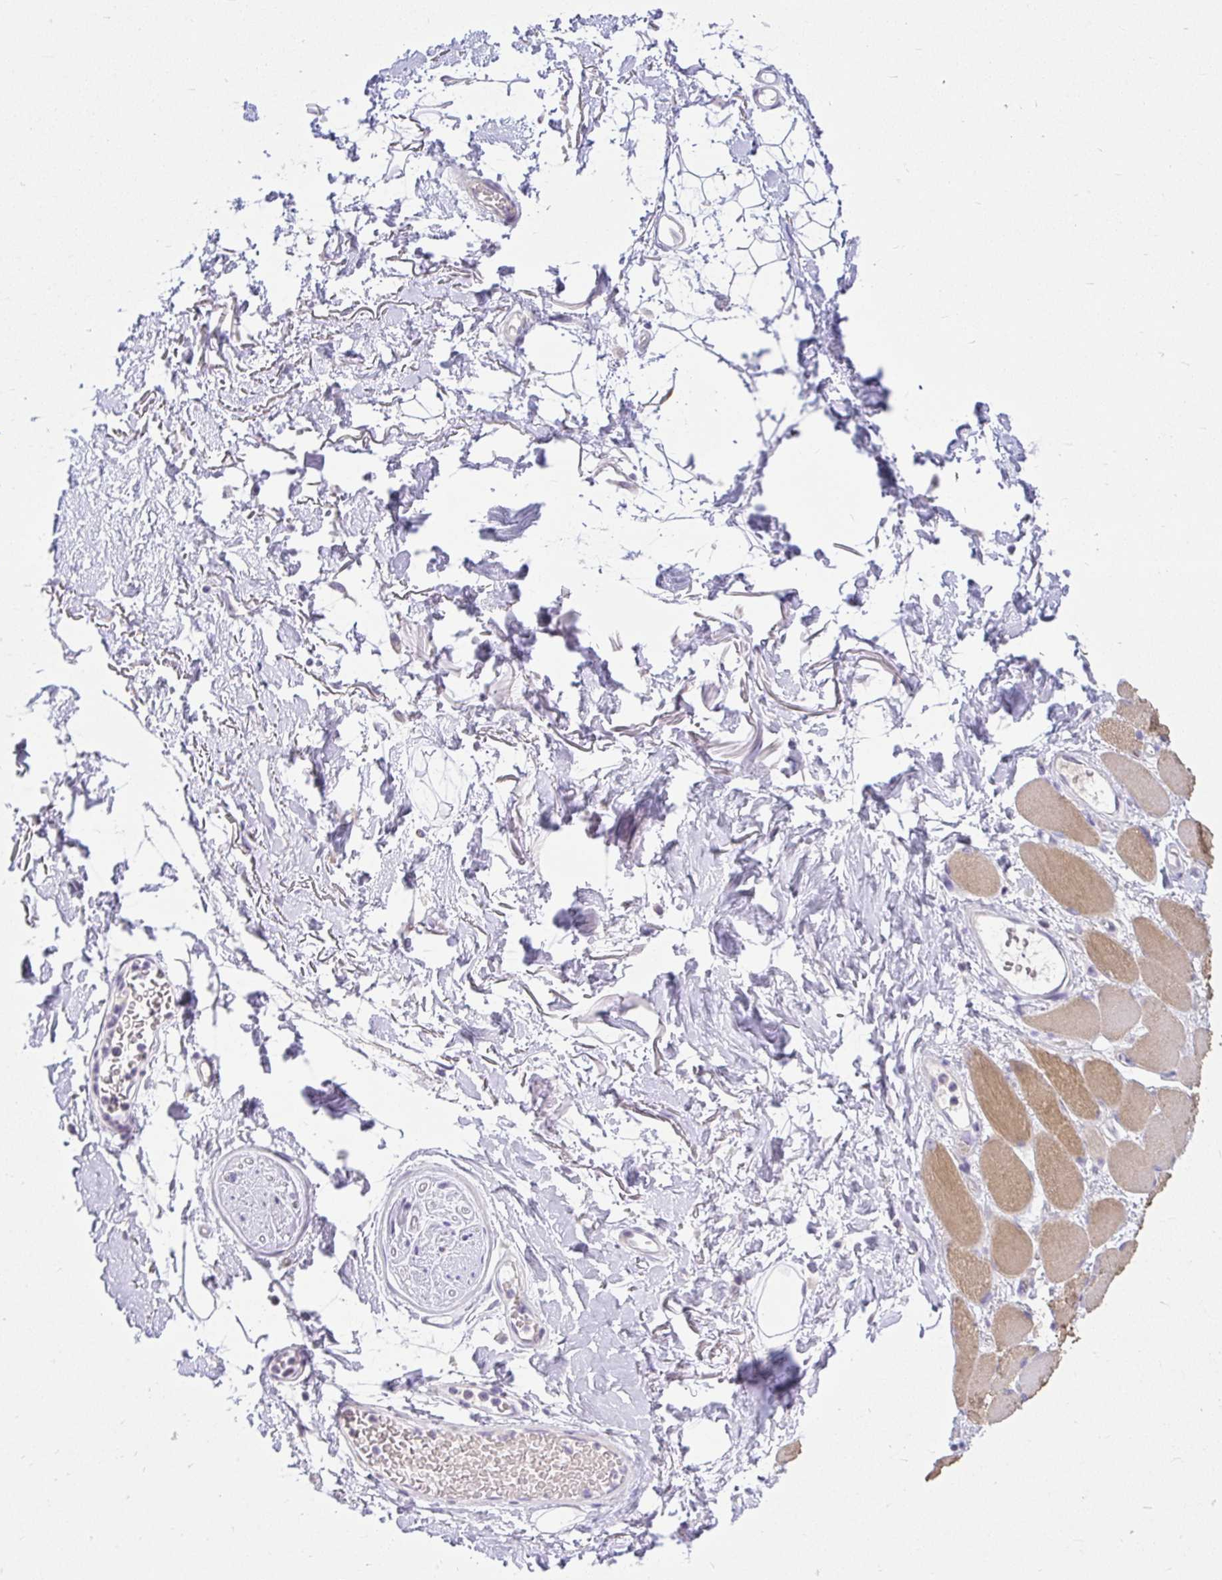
{"staining": {"intensity": "negative", "quantity": "none", "location": "none"}, "tissue": "adipose tissue", "cell_type": "Adipocytes", "image_type": "normal", "snomed": [{"axis": "morphology", "description": "Normal tissue, NOS"}, {"axis": "topography", "description": "Anal"}, {"axis": "topography", "description": "Peripheral nerve tissue"}], "caption": "IHC image of unremarkable adipose tissue: human adipose tissue stained with DAB exhibits no significant protein expression in adipocytes. (IHC, brightfield microscopy, high magnification).", "gene": "PKN3", "patient": {"sex": "male", "age": 78}}